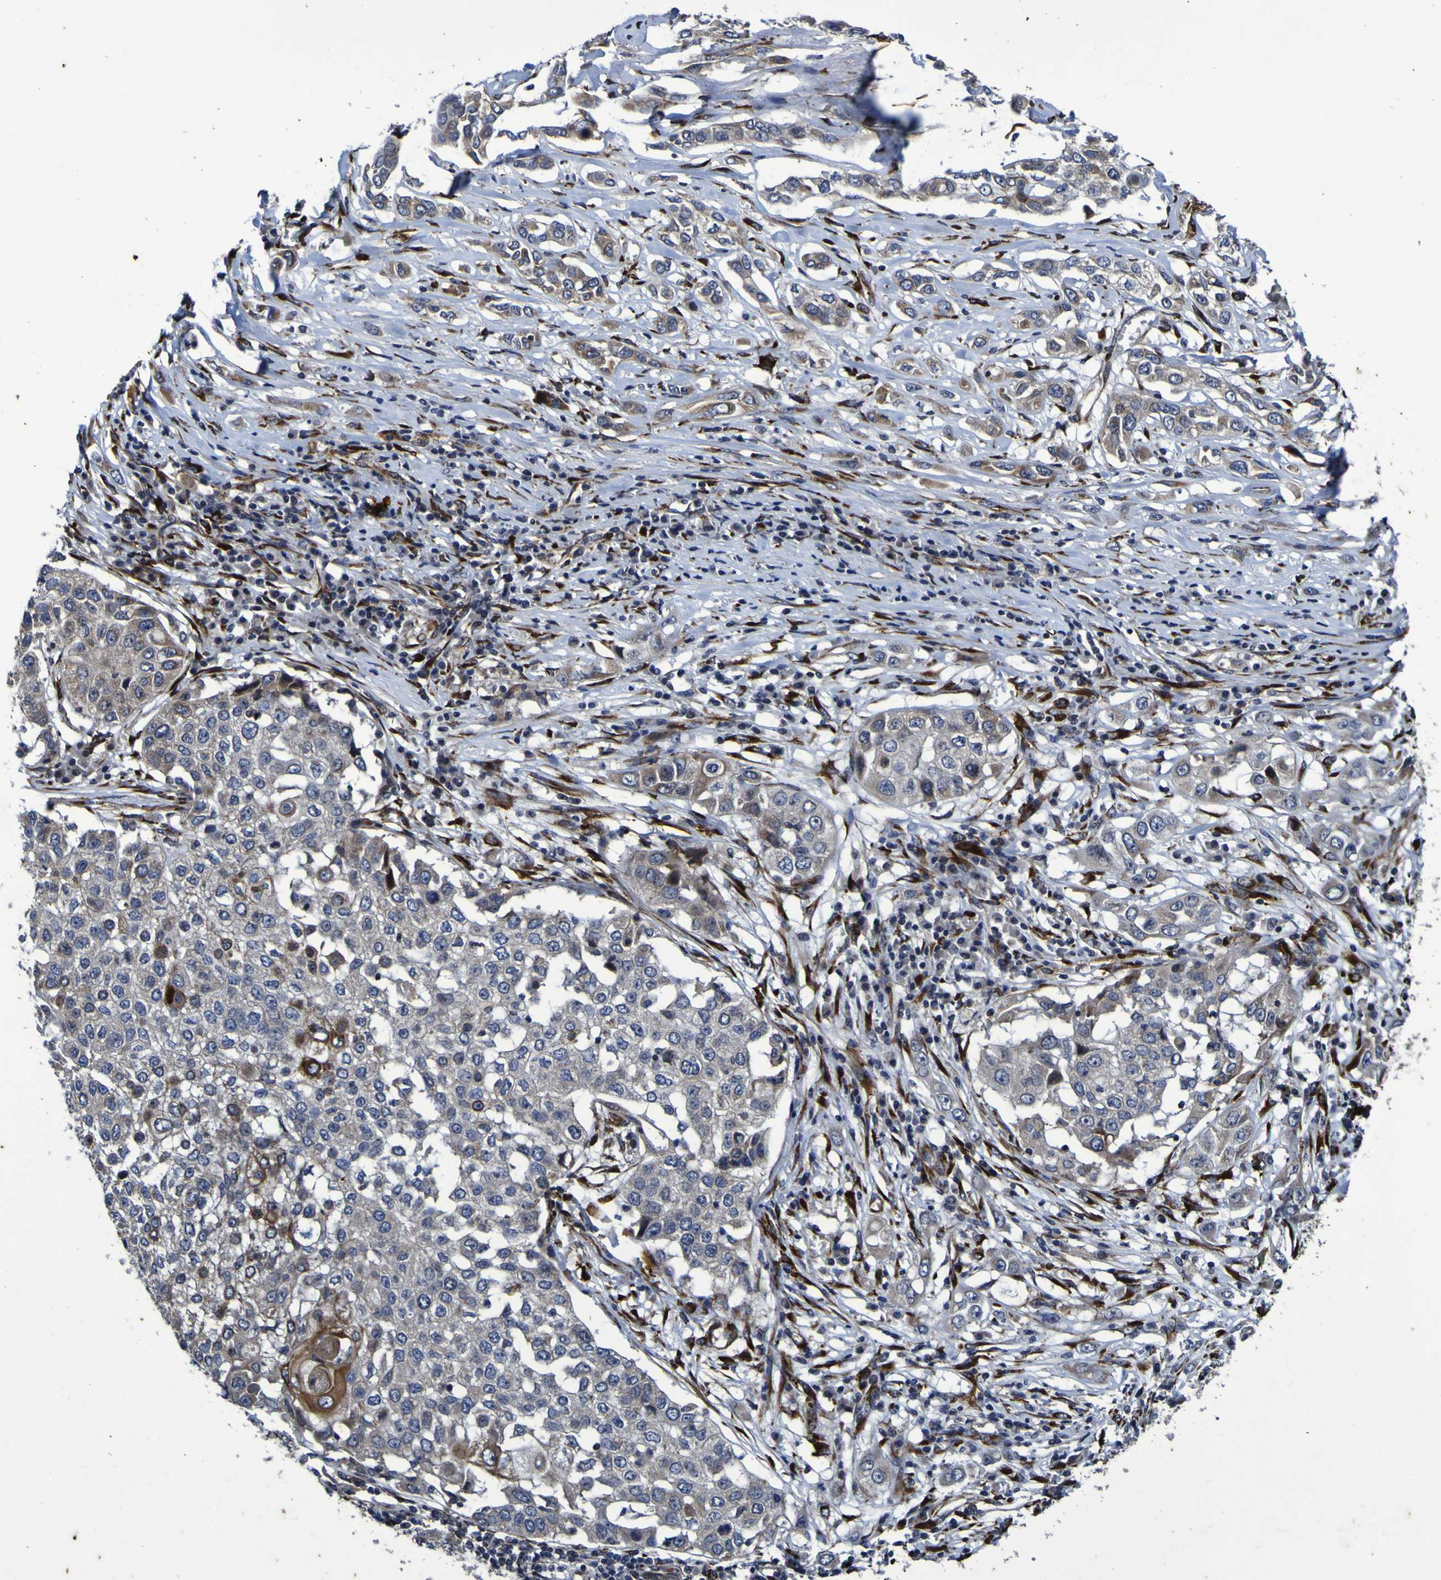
{"staining": {"intensity": "moderate", "quantity": "<25%", "location": "cytoplasmic/membranous"}, "tissue": "lung cancer", "cell_type": "Tumor cells", "image_type": "cancer", "snomed": [{"axis": "morphology", "description": "Squamous cell carcinoma, NOS"}, {"axis": "topography", "description": "Lung"}], "caption": "Immunohistochemical staining of lung squamous cell carcinoma exhibits moderate cytoplasmic/membranous protein staining in approximately <25% of tumor cells. (IHC, brightfield microscopy, high magnification).", "gene": "P3H1", "patient": {"sex": "male", "age": 71}}